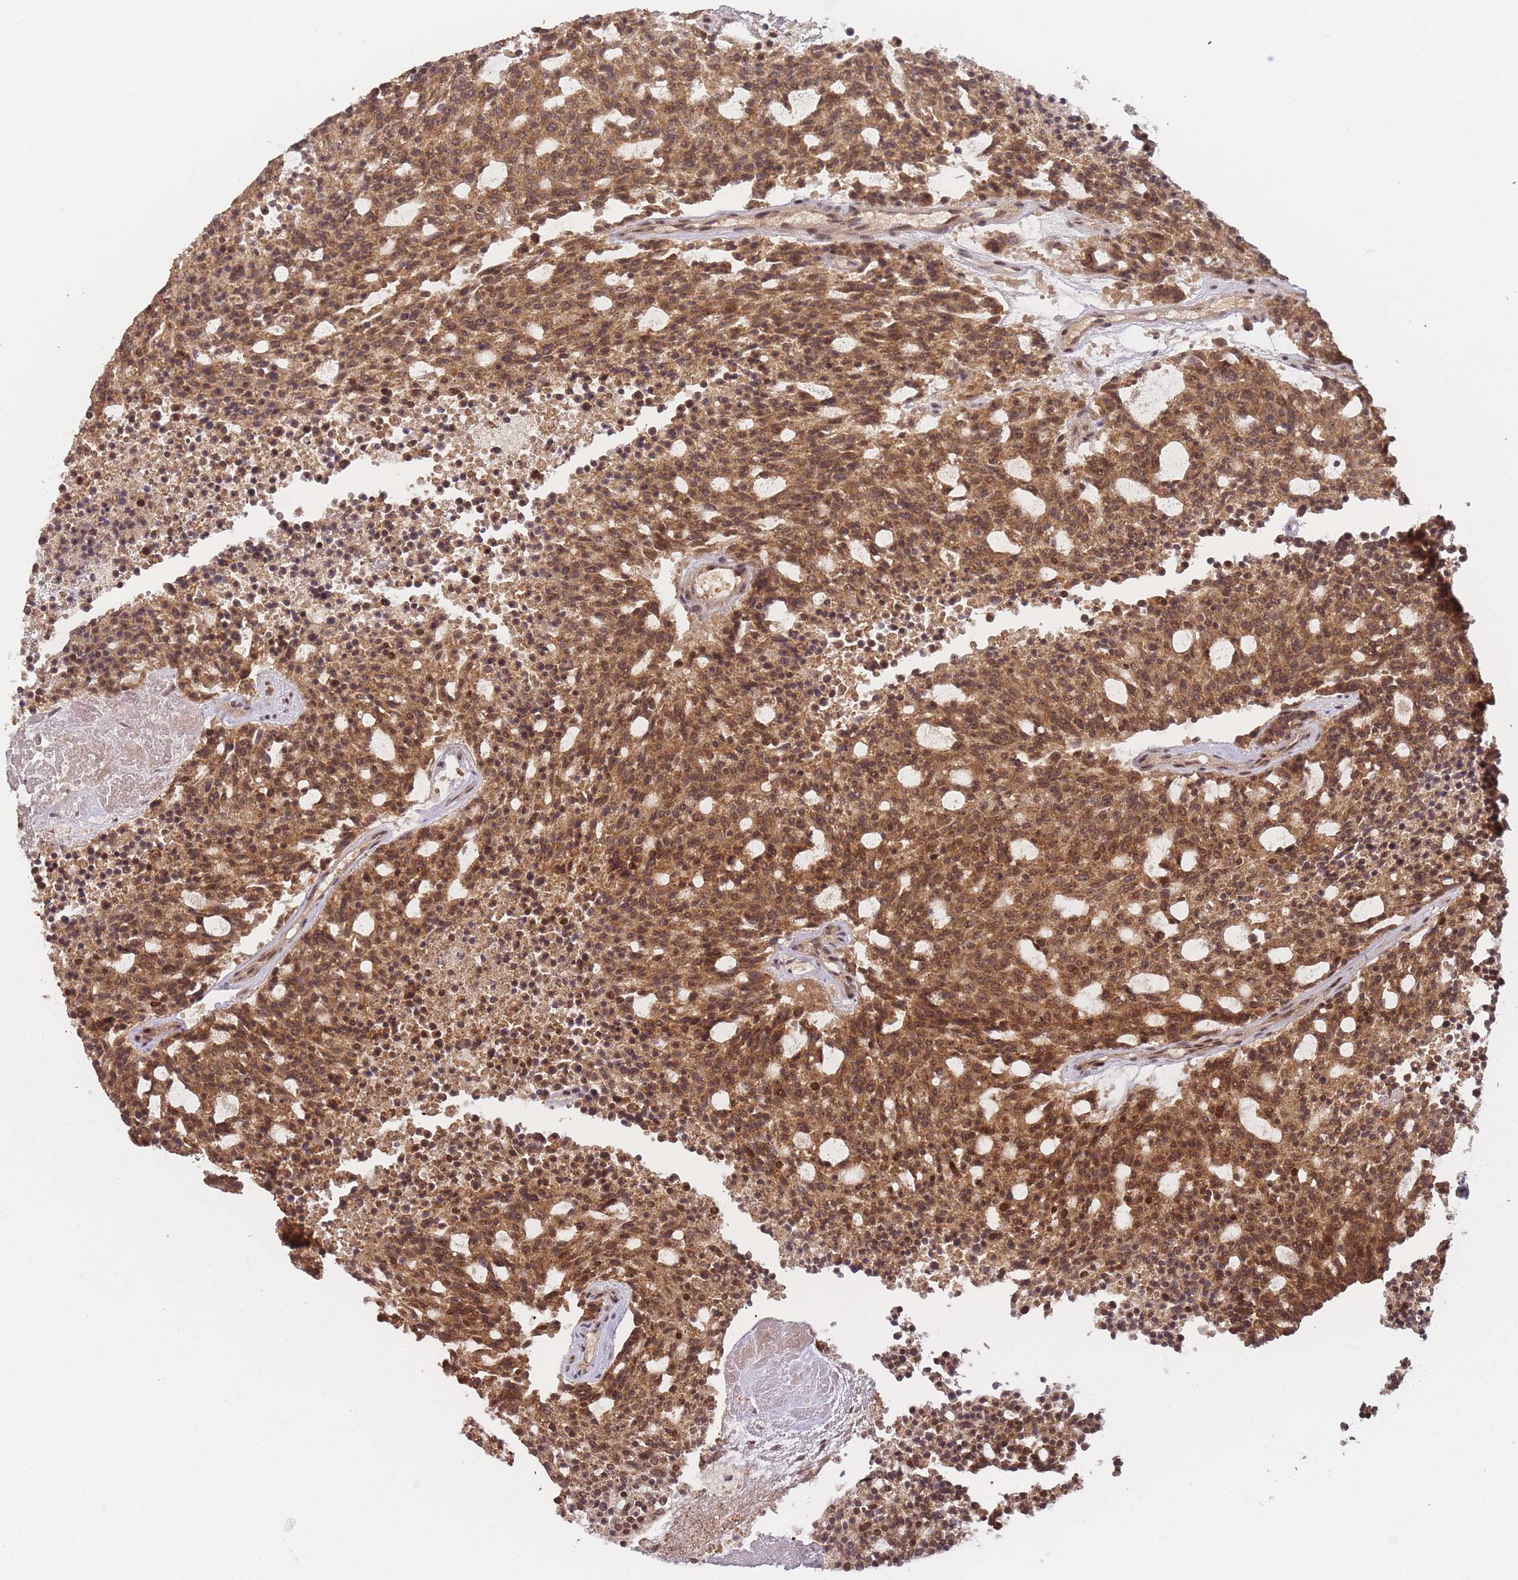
{"staining": {"intensity": "moderate", "quantity": ">75%", "location": "cytoplasmic/membranous,nuclear"}, "tissue": "carcinoid", "cell_type": "Tumor cells", "image_type": "cancer", "snomed": [{"axis": "morphology", "description": "Carcinoid, malignant, NOS"}, {"axis": "topography", "description": "Pancreas"}], "caption": "Immunohistochemistry (DAB (3,3'-diaminobenzidine)) staining of human carcinoid (malignant) shows moderate cytoplasmic/membranous and nuclear protein staining in about >75% of tumor cells.", "gene": "ZNF497", "patient": {"sex": "female", "age": 54}}